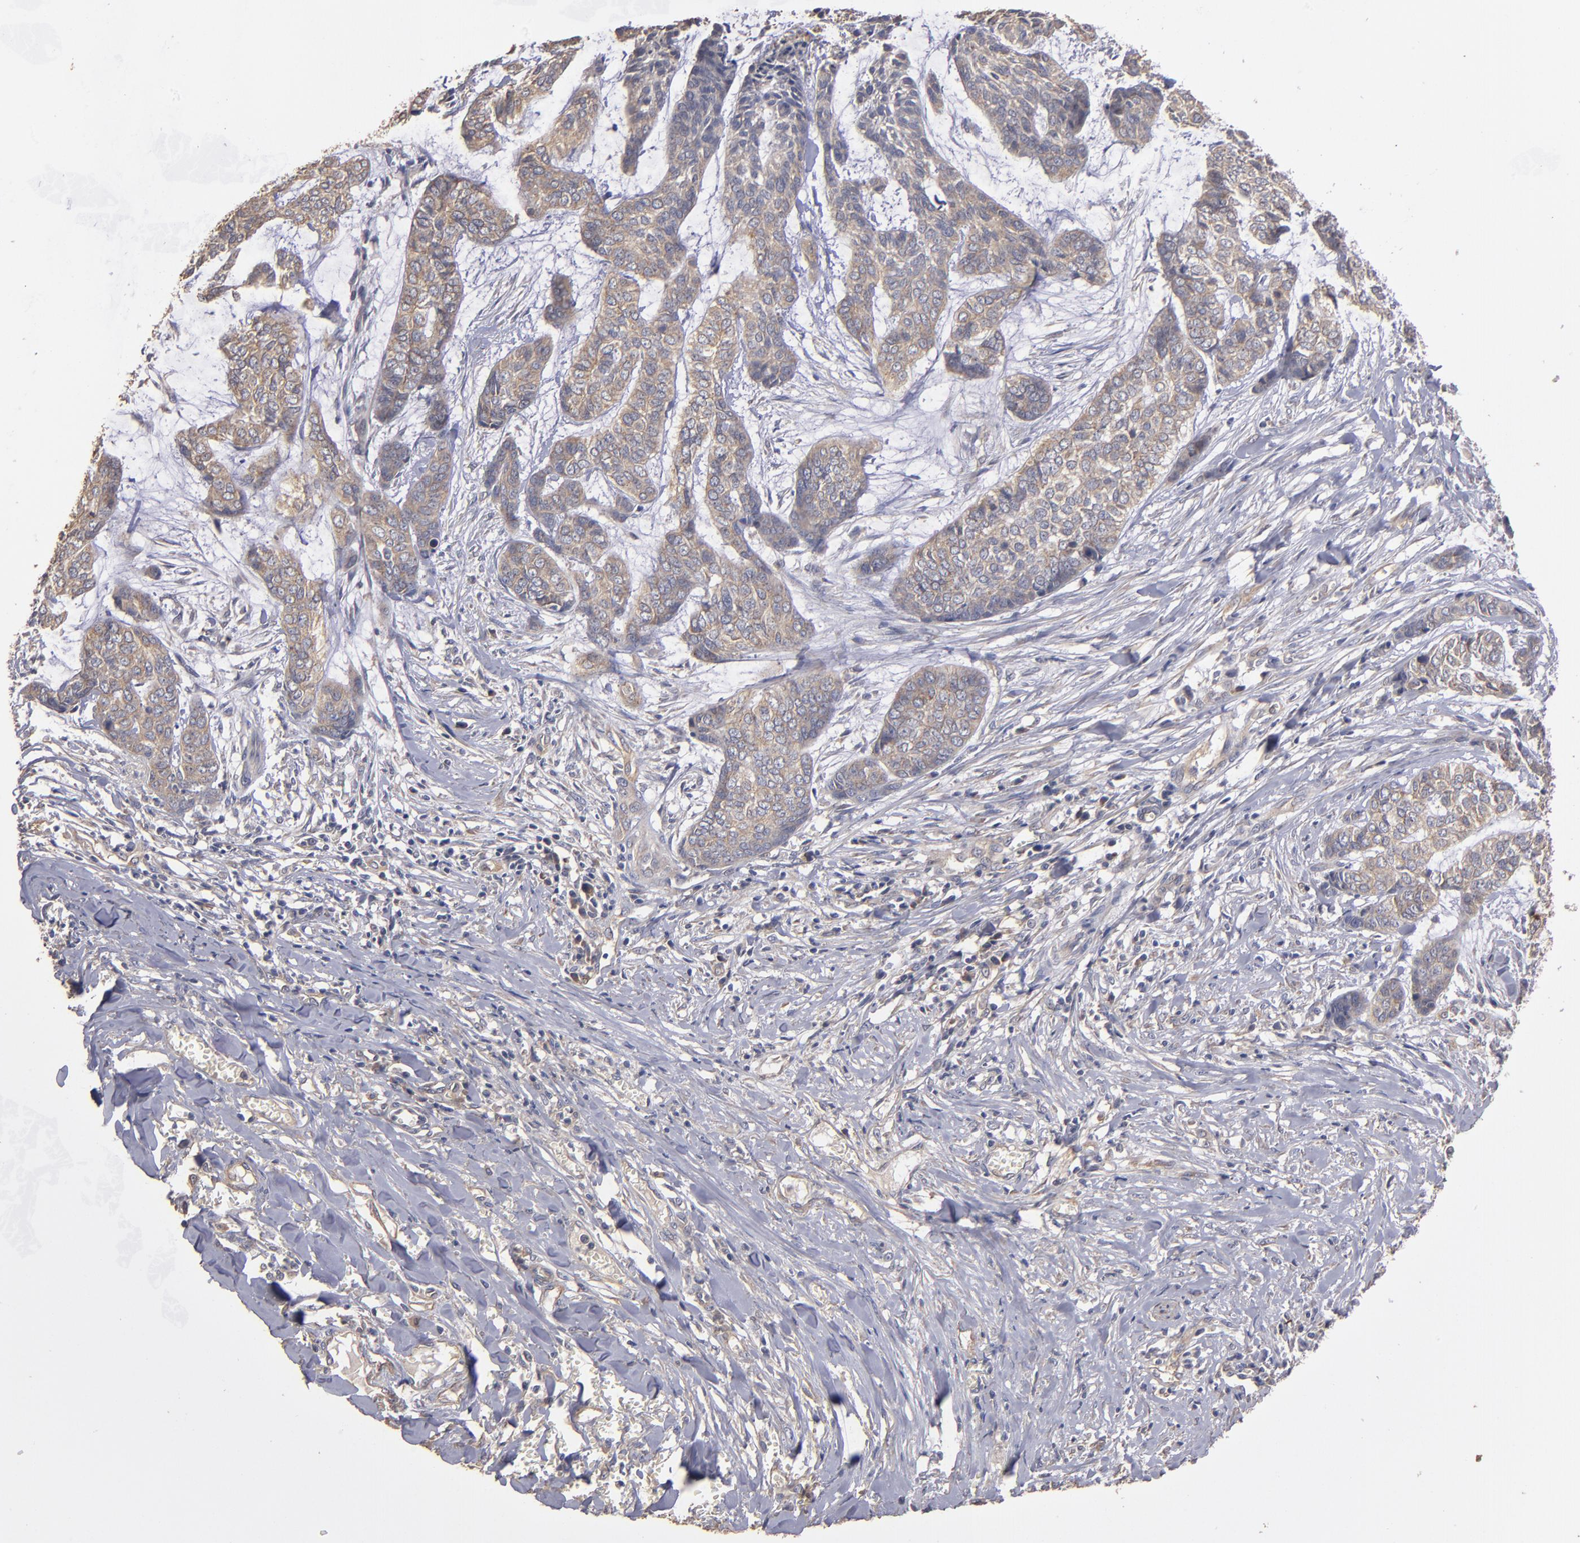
{"staining": {"intensity": "weak", "quantity": ">75%", "location": "cytoplasmic/membranous"}, "tissue": "skin cancer", "cell_type": "Tumor cells", "image_type": "cancer", "snomed": [{"axis": "morphology", "description": "Basal cell carcinoma"}, {"axis": "topography", "description": "Skin"}], "caption": "Approximately >75% of tumor cells in human skin basal cell carcinoma demonstrate weak cytoplasmic/membranous protein expression as visualized by brown immunohistochemical staining.", "gene": "DMD", "patient": {"sex": "female", "age": 64}}